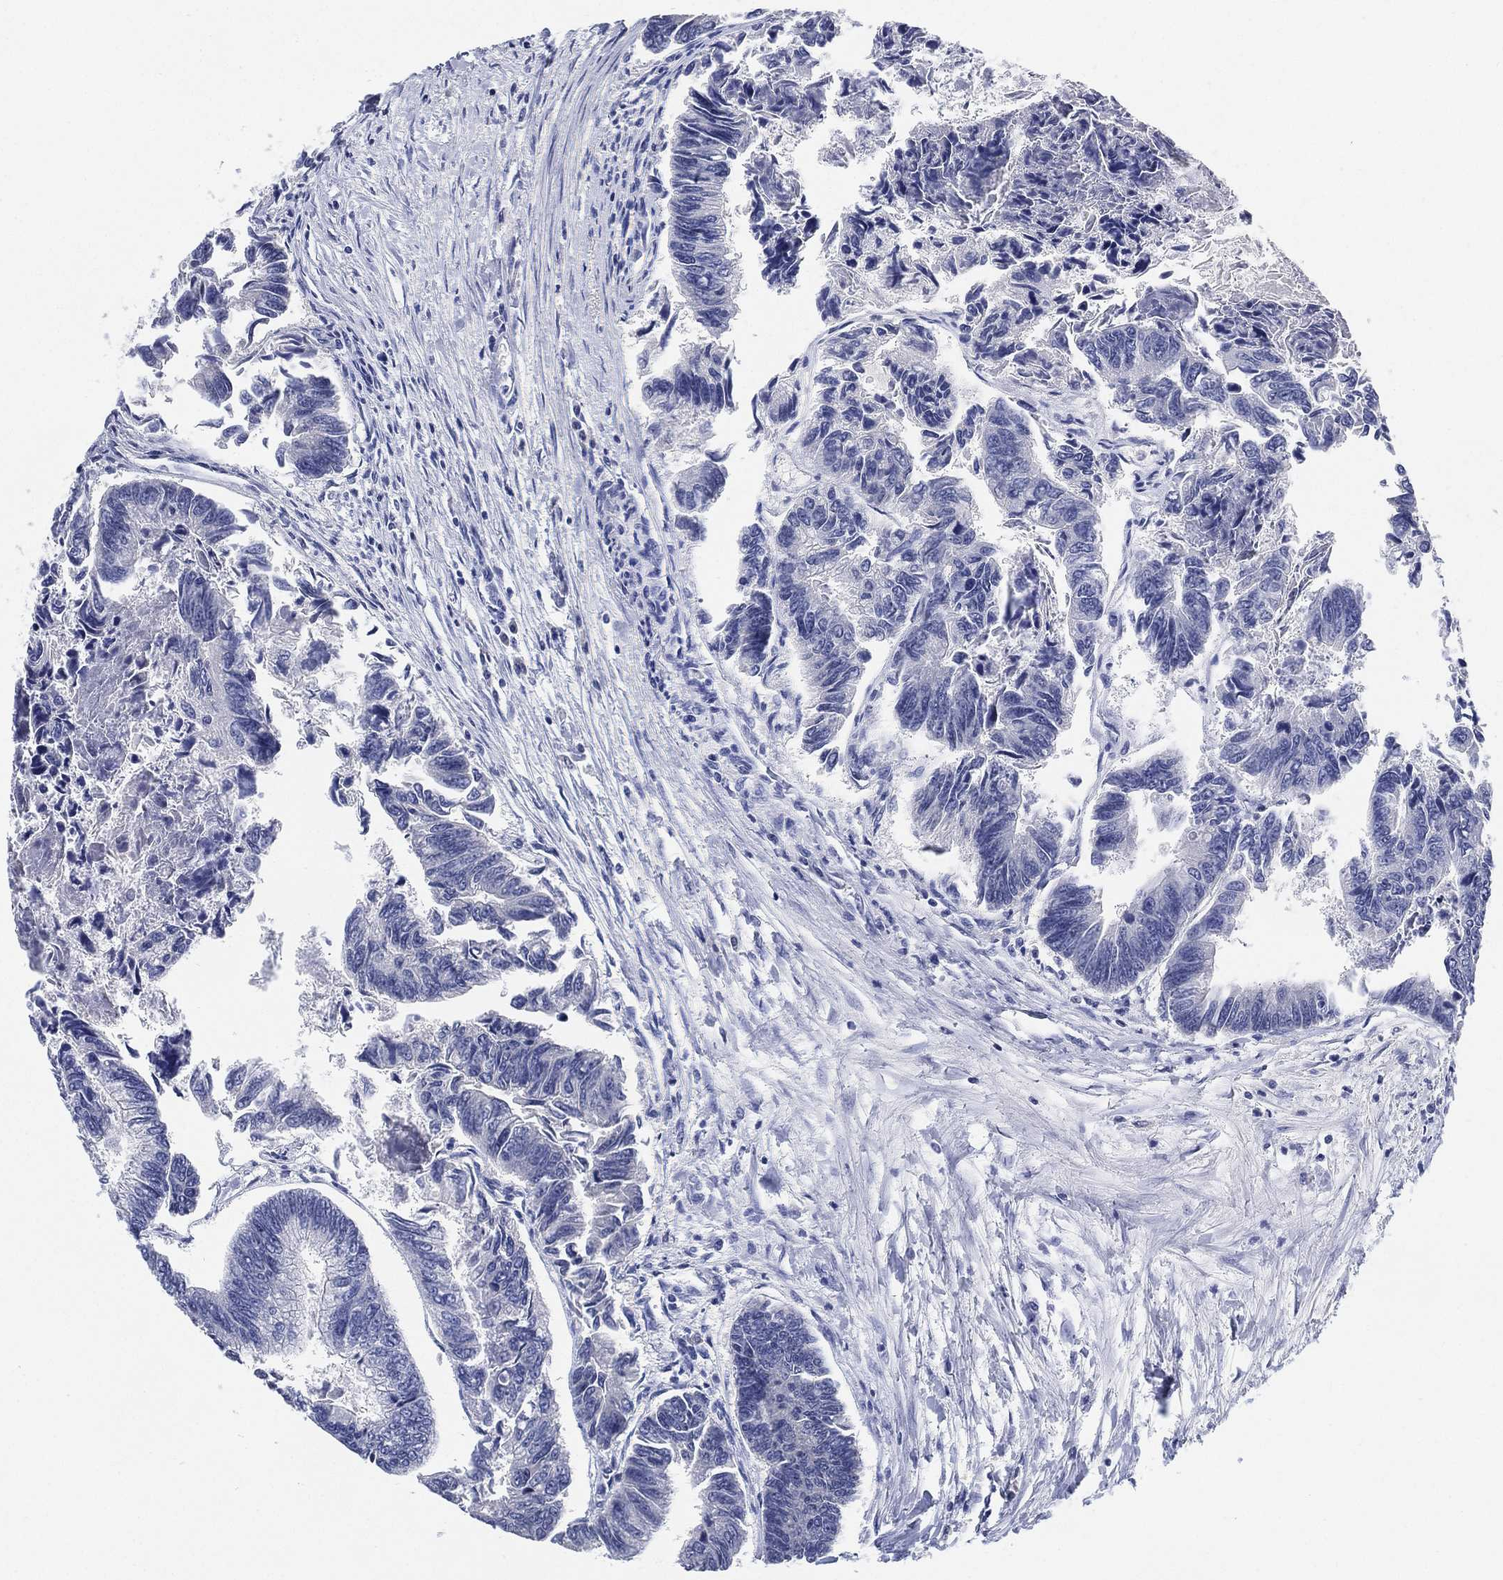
{"staining": {"intensity": "negative", "quantity": "none", "location": "none"}, "tissue": "colorectal cancer", "cell_type": "Tumor cells", "image_type": "cancer", "snomed": [{"axis": "morphology", "description": "Adenocarcinoma, NOS"}, {"axis": "topography", "description": "Colon"}], "caption": "Immunohistochemistry of human colorectal cancer displays no expression in tumor cells. Brightfield microscopy of IHC stained with DAB (brown) and hematoxylin (blue), captured at high magnification.", "gene": "IYD", "patient": {"sex": "female", "age": 65}}